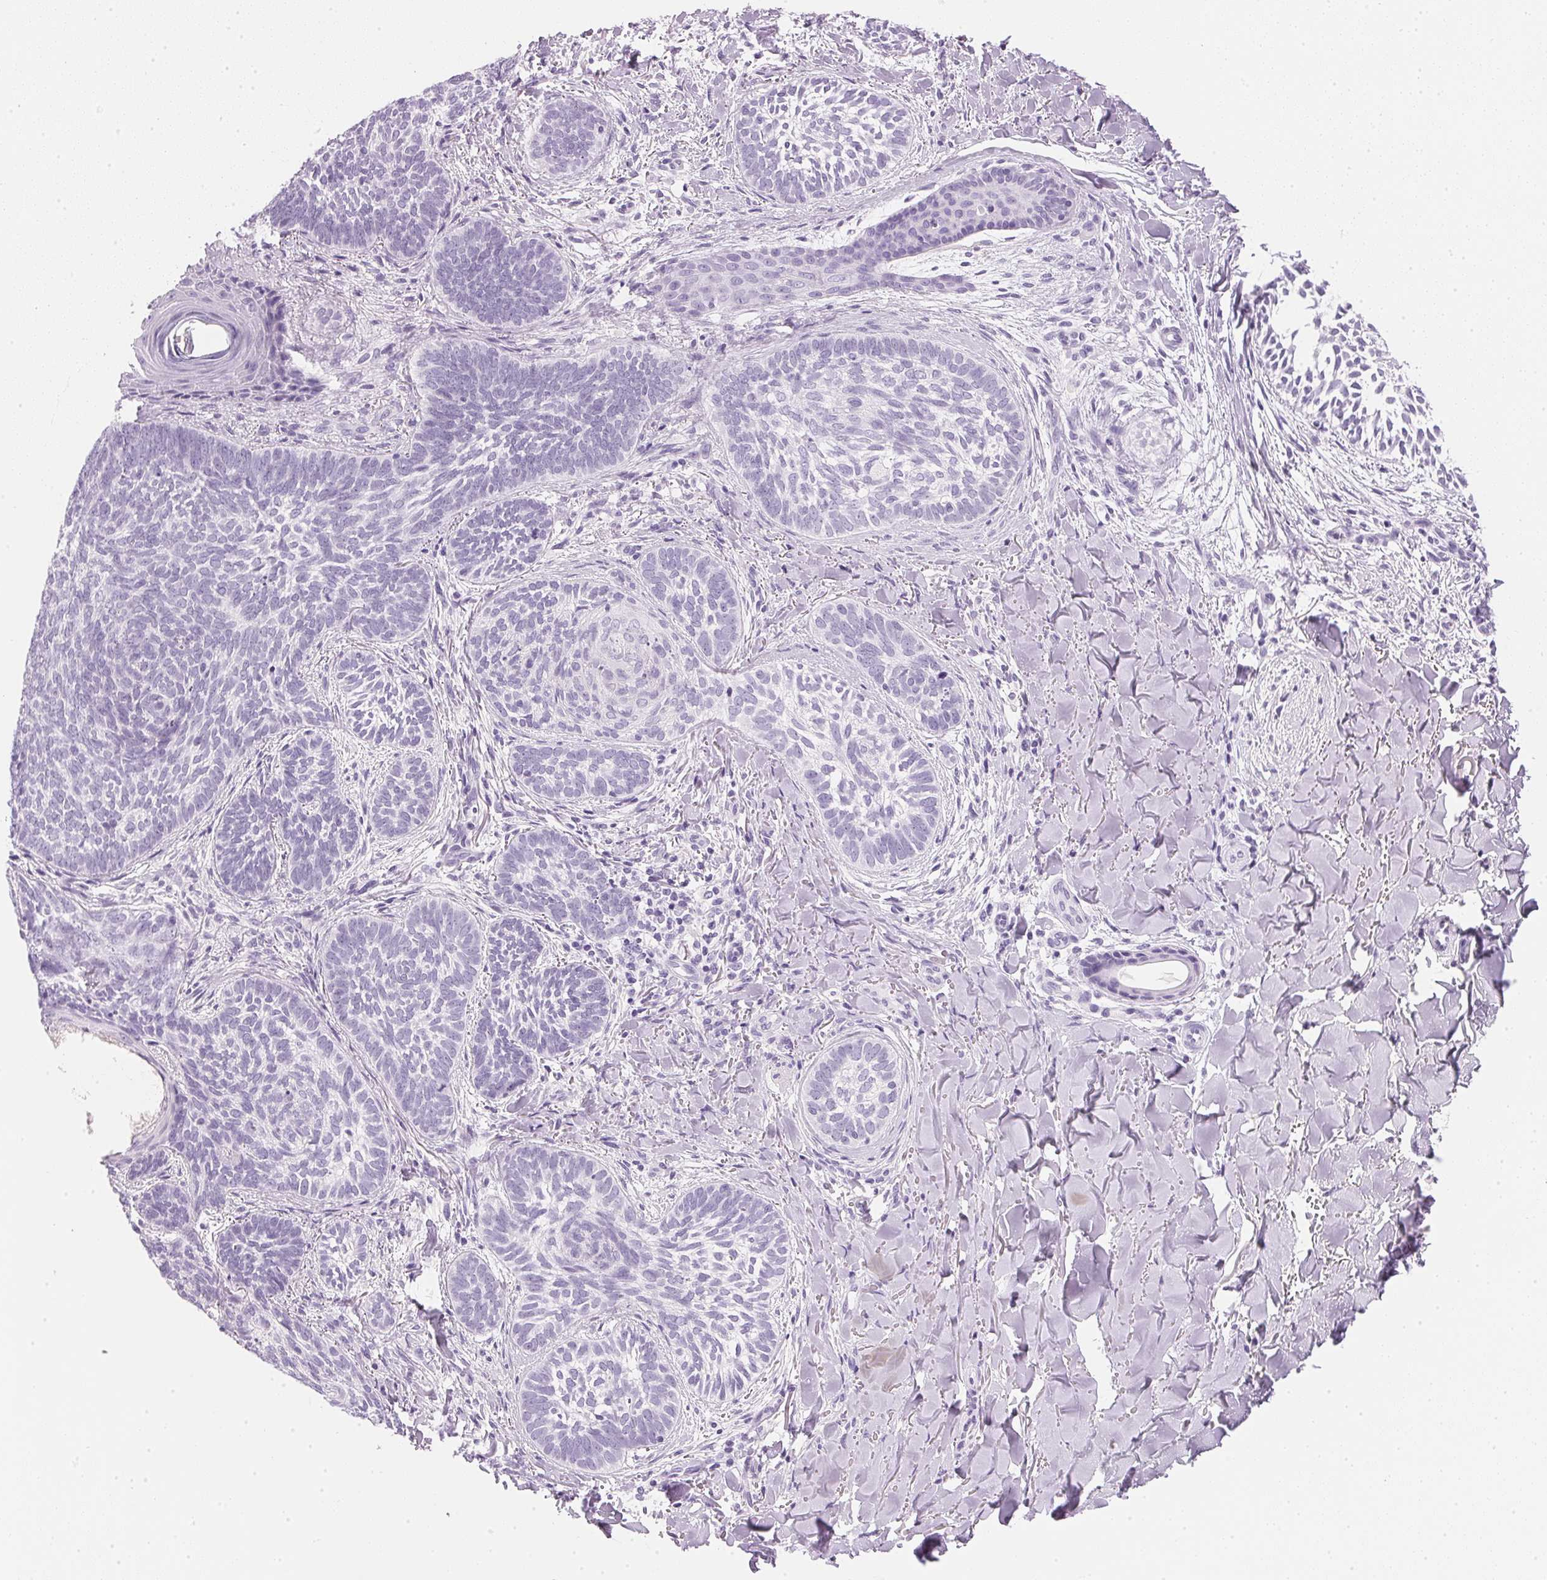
{"staining": {"intensity": "negative", "quantity": "none", "location": "none"}, "tissue": "skin cancer", "cell_type": "Tumor cells", "image_type": "cancer", "snomed": [{"axis": "morphology", "description": "Normal tissue, NOS"}, {"axis": "morphology", "description": "Basal cell carcinoma"}, {"axis": "topography", "description": "Skin"}], "caption": "IHC of human basal cell carcinoma (skin) exhibits no expression in tumor cells.", "gene": "IGFBP1", "patient": {"sex": "male", "age": 46}}